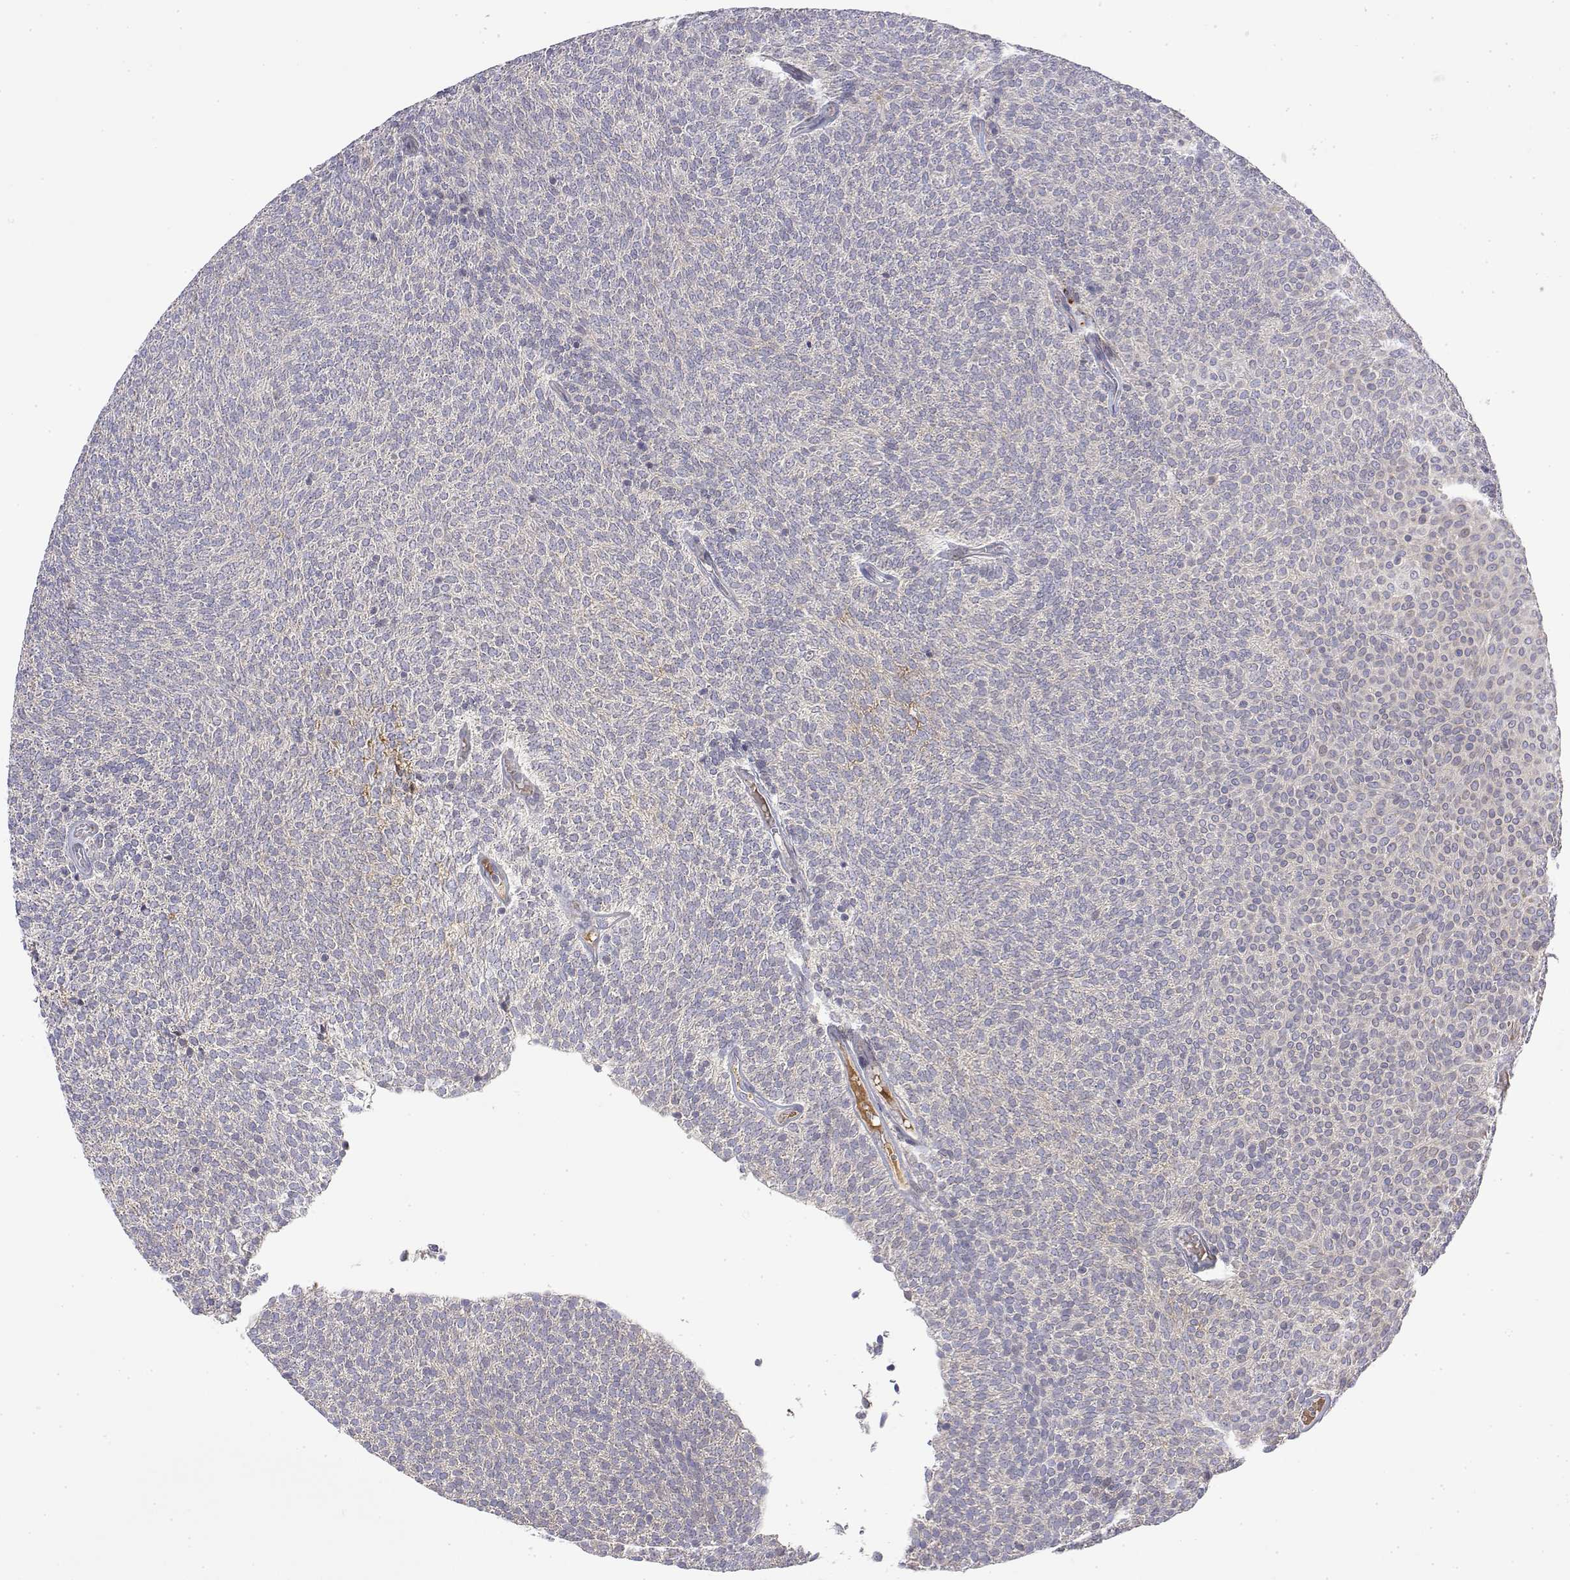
{"staining": {"intensity": "weak", "quantity": "<25%", "location": "nuclear"}, "tissue": "urothelial cancer", "cell_type": "Tumor cells", "image_type": "cancer", "snomed": [{"axis": "morphology", "description": "Urothelial carcinoma, Low grade"}, {"axis": "topography", "description": "Urinary bladder"}], "caption": "An image of low-grade urothelial carcinoma stained for a protein displays no brown staining in tumor cells. (DAB immunohistochemistry (IHC) visualized using brightfield microscopy, high magnification).", "gene": "IGFBP4", "patient": {"sex": "male", "age": 77}}